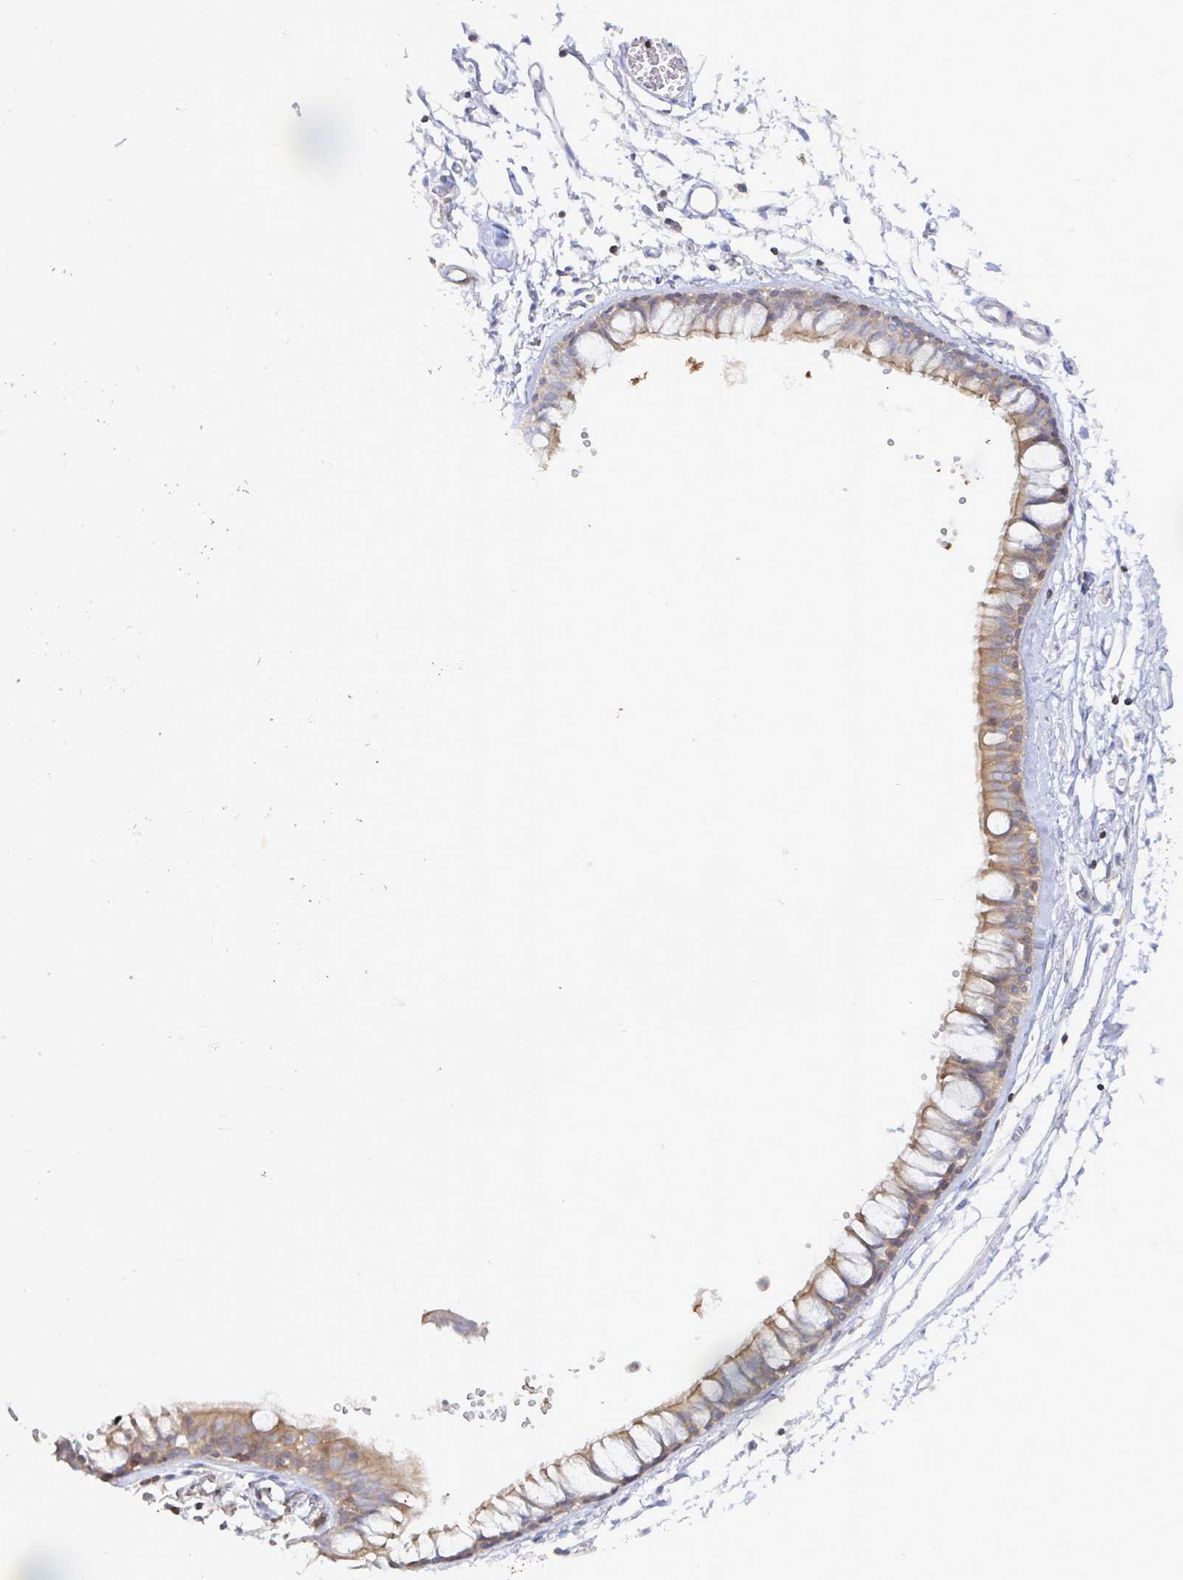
{"staining": {"intensity": "weak", "quantity": "25%-75%", "location": "cytoplasmic/membranous"}, "tissue": "bronchus", "cell_type": "Respiratory epithelial cells", "image_type": "normal", "snomed": [{"axis": "morphology", "description": "Normal tissue, NOS"}, {"axis": "topography", "description": "Cartilage tissue"}, {"axis": "topography", "description": "Bronchus"}], "caption": "Respiratory epithelial cells display low levels of weak cytoplasmic/membranous positivity in approximately 25%-75% of cells in normal bronchus.", "gene": "PIK3CD", "patient": {"sex": "female", "age": 59}}